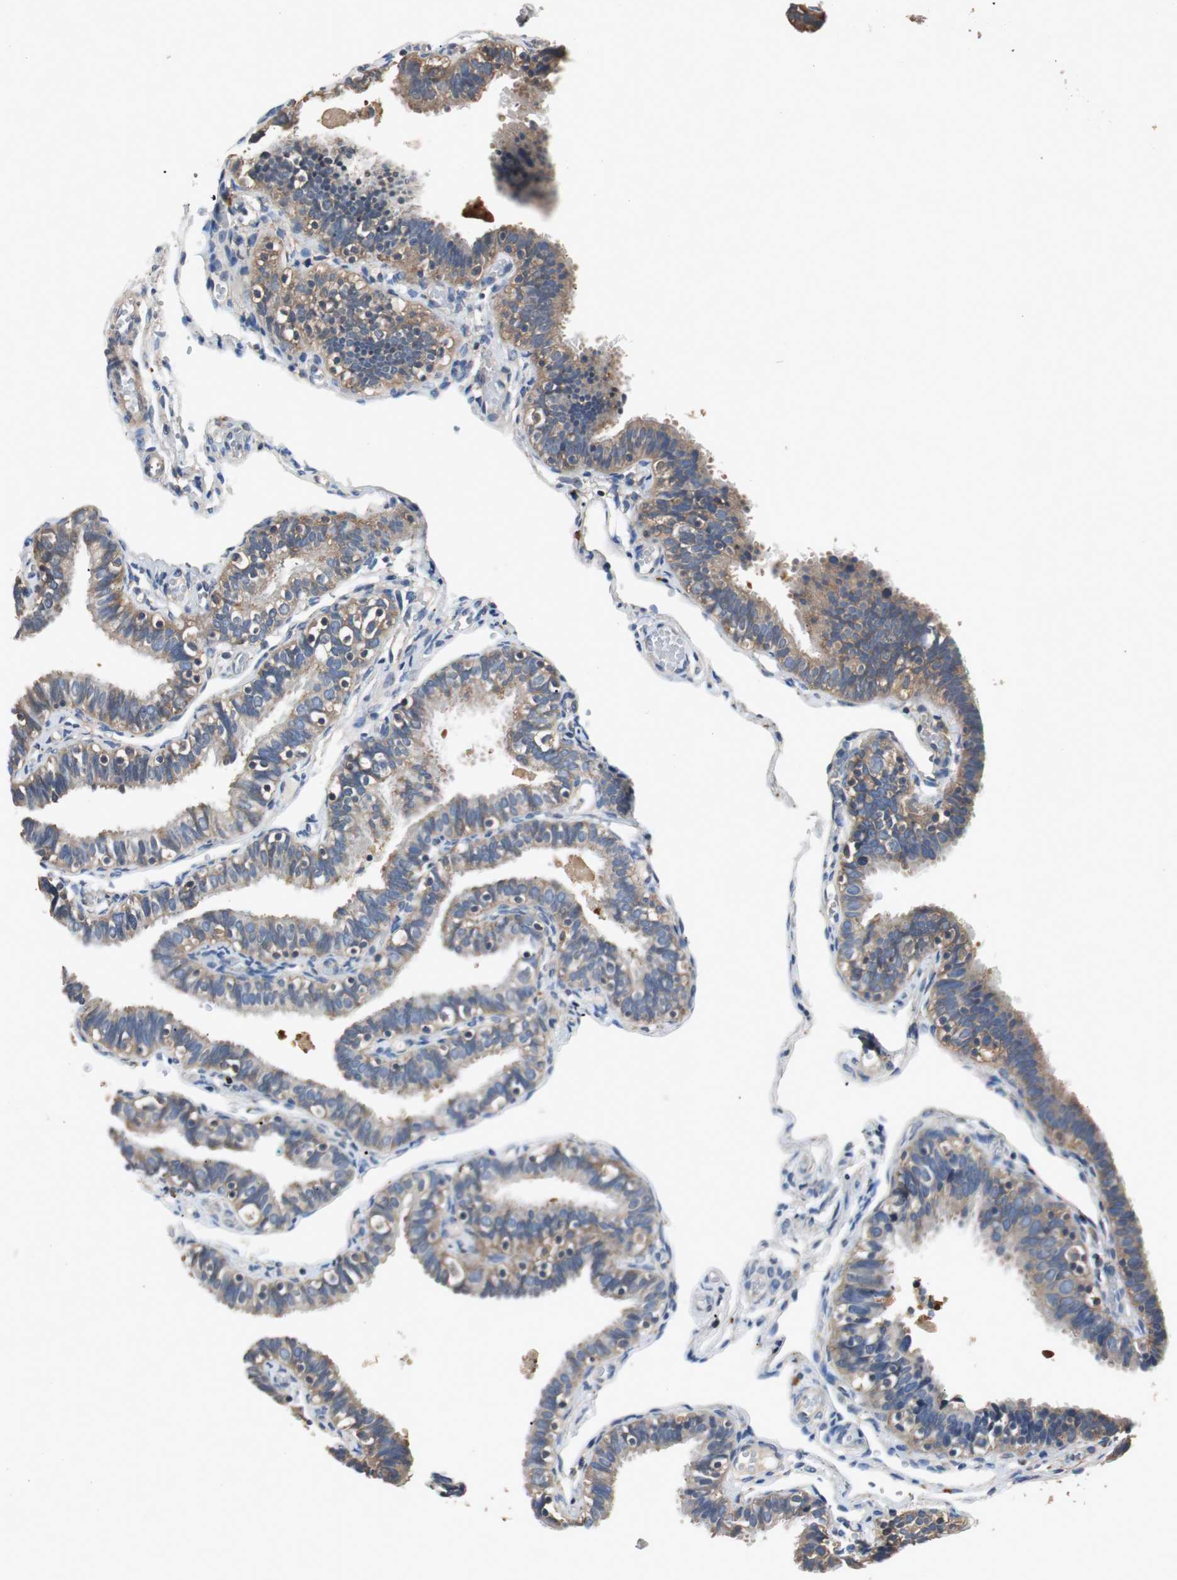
{"staining": {"intensity": "moderate", "quantity": ">75%", "location": "cytoplasmic/membranous"}, "tissue": "fallopian tube", "cell_type": "Glandular cells", "image_type": "normal", "snomed": [{"axis": "morphology", "description": "Normal tissue, NOS"}, {"axis": "topography", "description": "Fallopian tube"}], "caption": "Glandular cells show moderate cytoplasmic/membranous expression in about >75% of cells in benign fallopian tube. The staining is performed using DAB (3,3'-diaminobenzidine) brown chromogen to label protein expression. The nuclei are counter-stained blue using hematoxylin.", "gene": "TNFRSF14", "patient": {"sex": "female", "age": 46}}